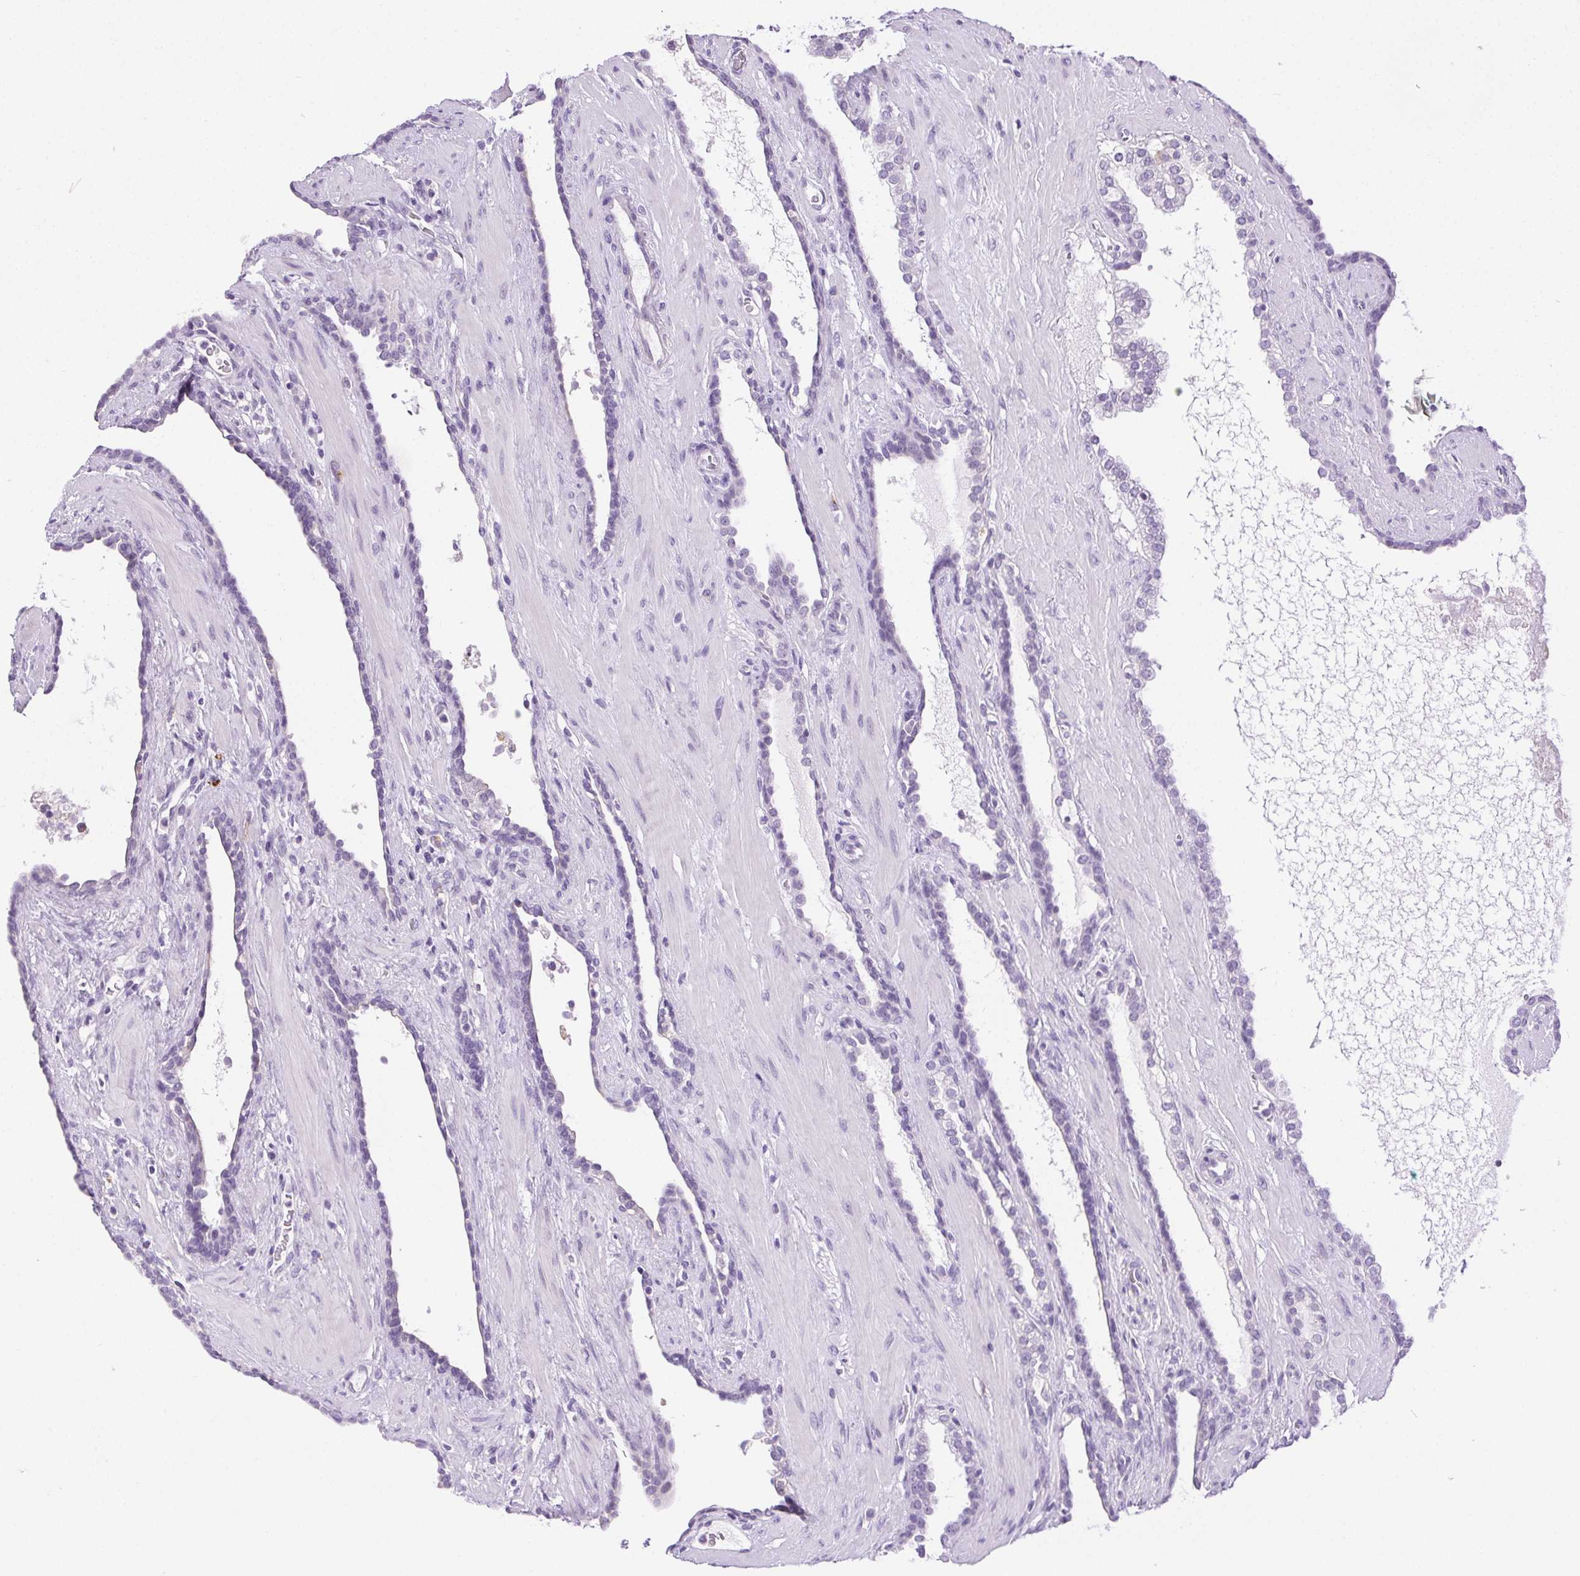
{"staining": {"intensity": "negative", "quantity": "none", "location": "none"}, "tissue": "prostate cancer", "cell_type": "Tumor cells", "image_type": "cancer", "snomed": [{"axis": "morphology", "description": "Adenocarcinoma, High grade"}, {"axis": "topography", "description": "Prostate"}], "caption": "Photomicrograph shows no protein staining in tumor cells of high-grade adenocarcinoma (prostate) tissue.", "gene": "C20orf85", "patient": {"sex": "male", "age": 58}}